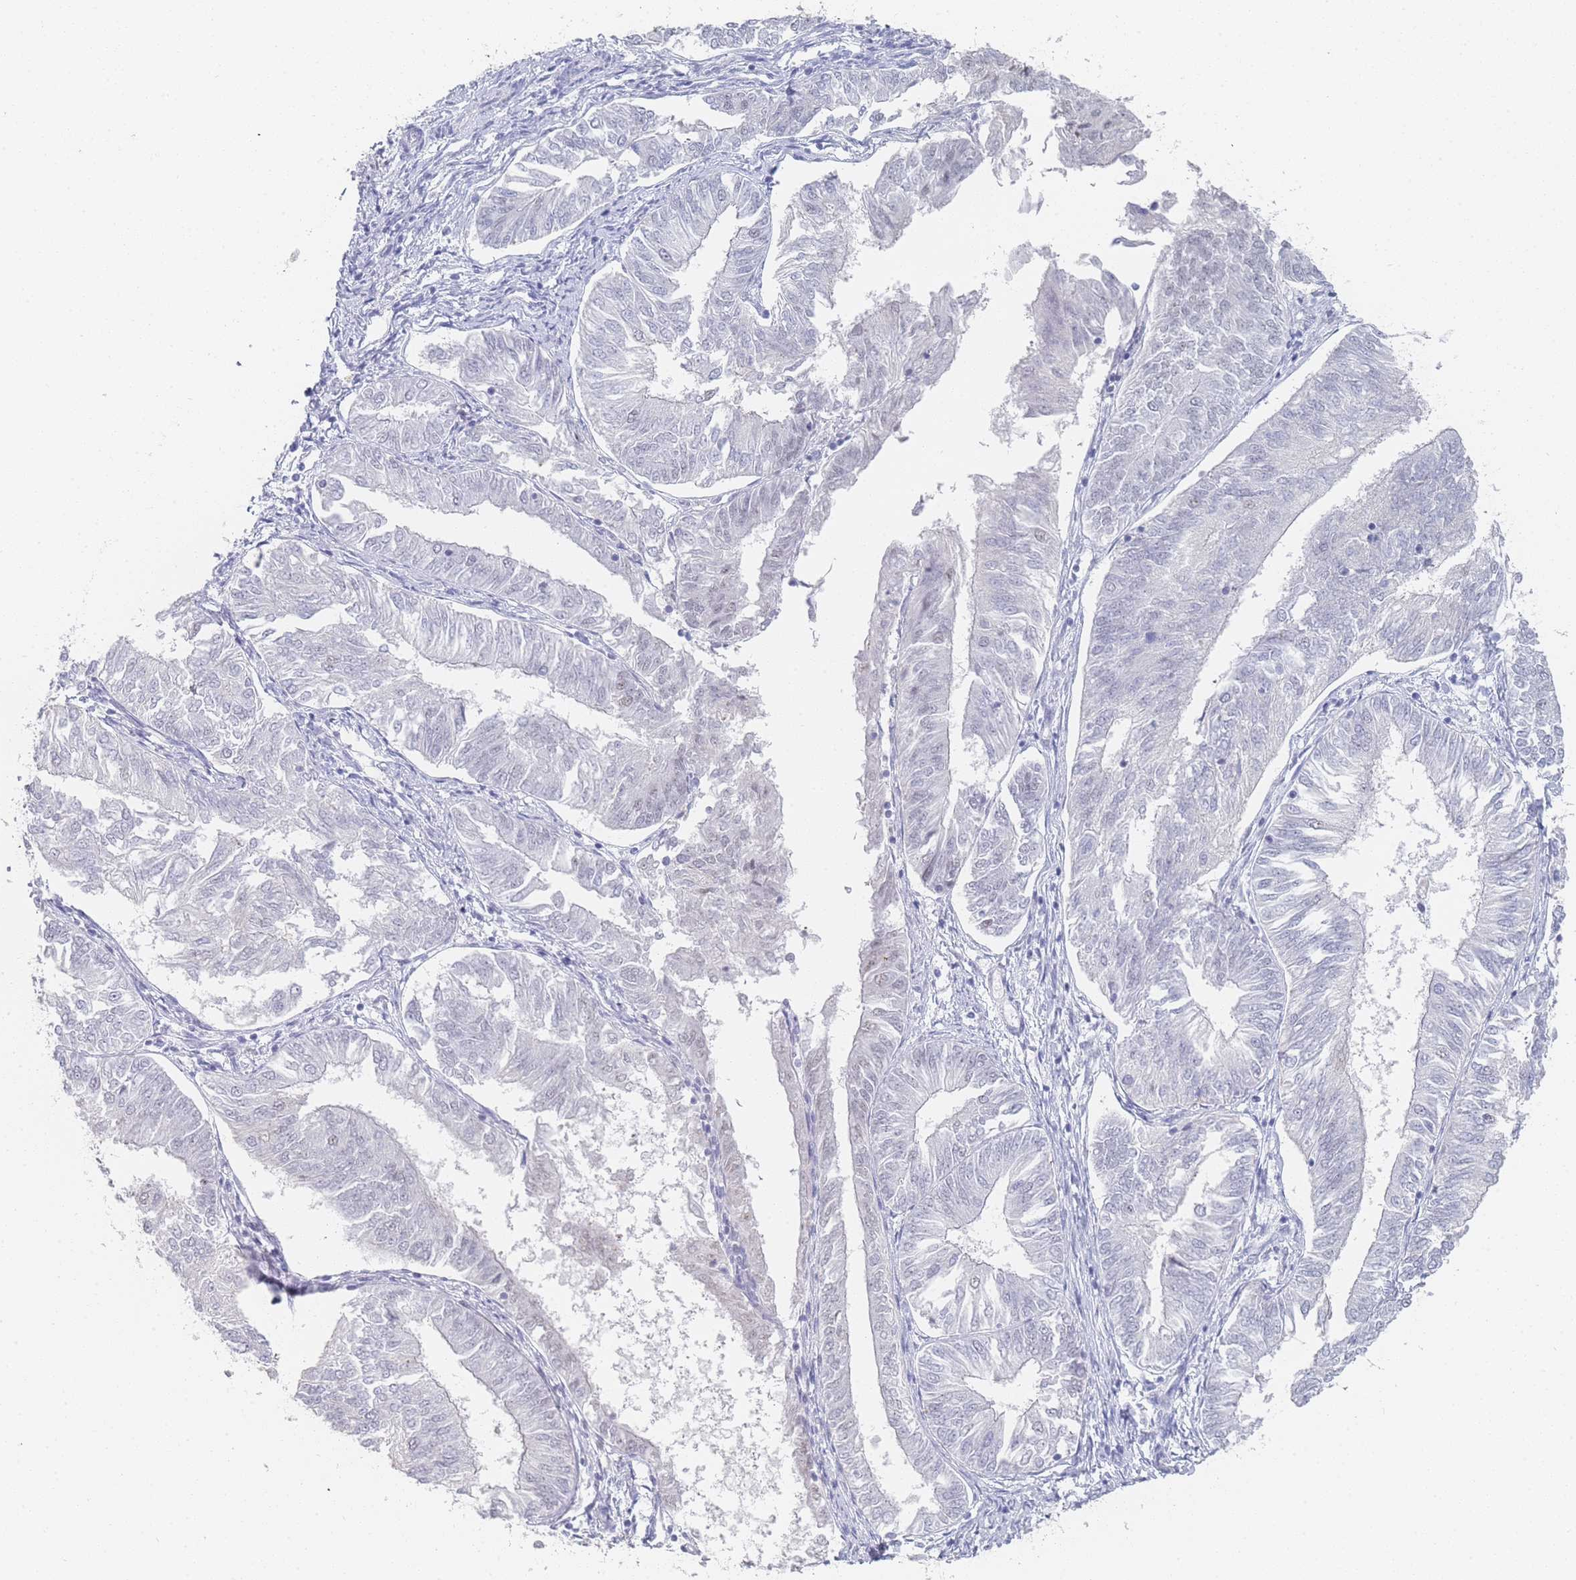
{"staining": {"intensity": "negative", "quantity": "none", "location": "none"}, "tissue": "endometrial cancer", "cell_type": "Tumor cells", "image_type": "cancer", "snomed": [{"axis": "morphology", "description": "Adenocarcinoma, NOS"}, {"axis": "topography", "description": "Endometrium"}], "caption": "High magnification brightfield microscopy of adenocarcinoma (endometrial) stained with DAB (3,3'-diaminobenzidine) (brown) and counterstained with hematoxylin (blue): tumor cells show no significant expression. The staining is performed using DAB (3,3'-diaminobenzidine) brown chromogen with nuclei counter-stained in using hematoxylin.", "gene": "IMPG1", "patient": {"sex": "female", "age": 58}}